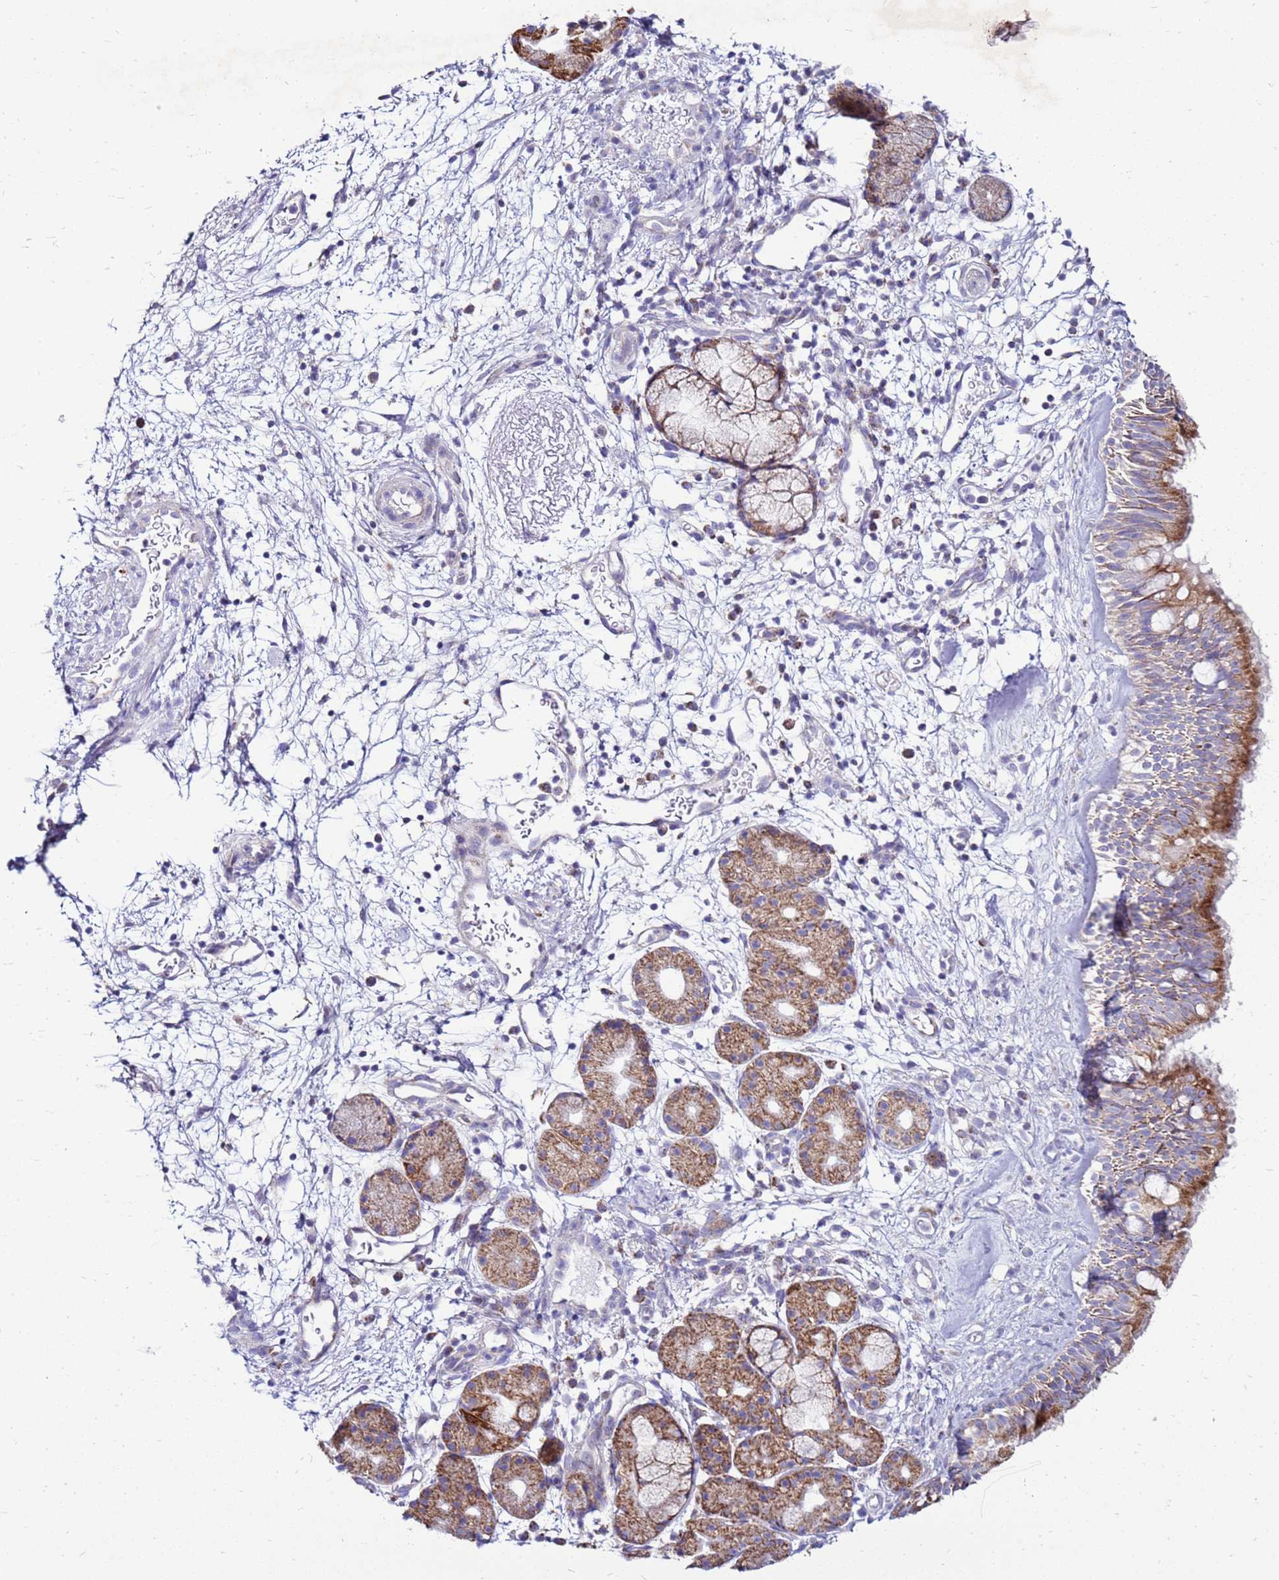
{"staining": {"intensity": "moderate", "quantity": "25%-75%", "location": "cytoplasmic/membranous"}, "tissue": "nasopharynx", "cell_type": "Respiratory epithelial cells", "image_type": "normal", "snomed": [{"axis": "morphology", "description": "Normal tissue, NOS"}, {"axis": "topography", "description": "Nasopharynx"}], "caption": "Moderate cytoplasmic/membranous staining is identified in approximately 25%-75% of respiratory epithelial cells in benign nasopharynx. The staining was performed using DAB to visualize the protein expression in brown, while the nuclei were stained in blue with hematoxylin (Magnification: 20x).", "gene": "IGF1R", "patient": {"sex": "female", "age": 81}}